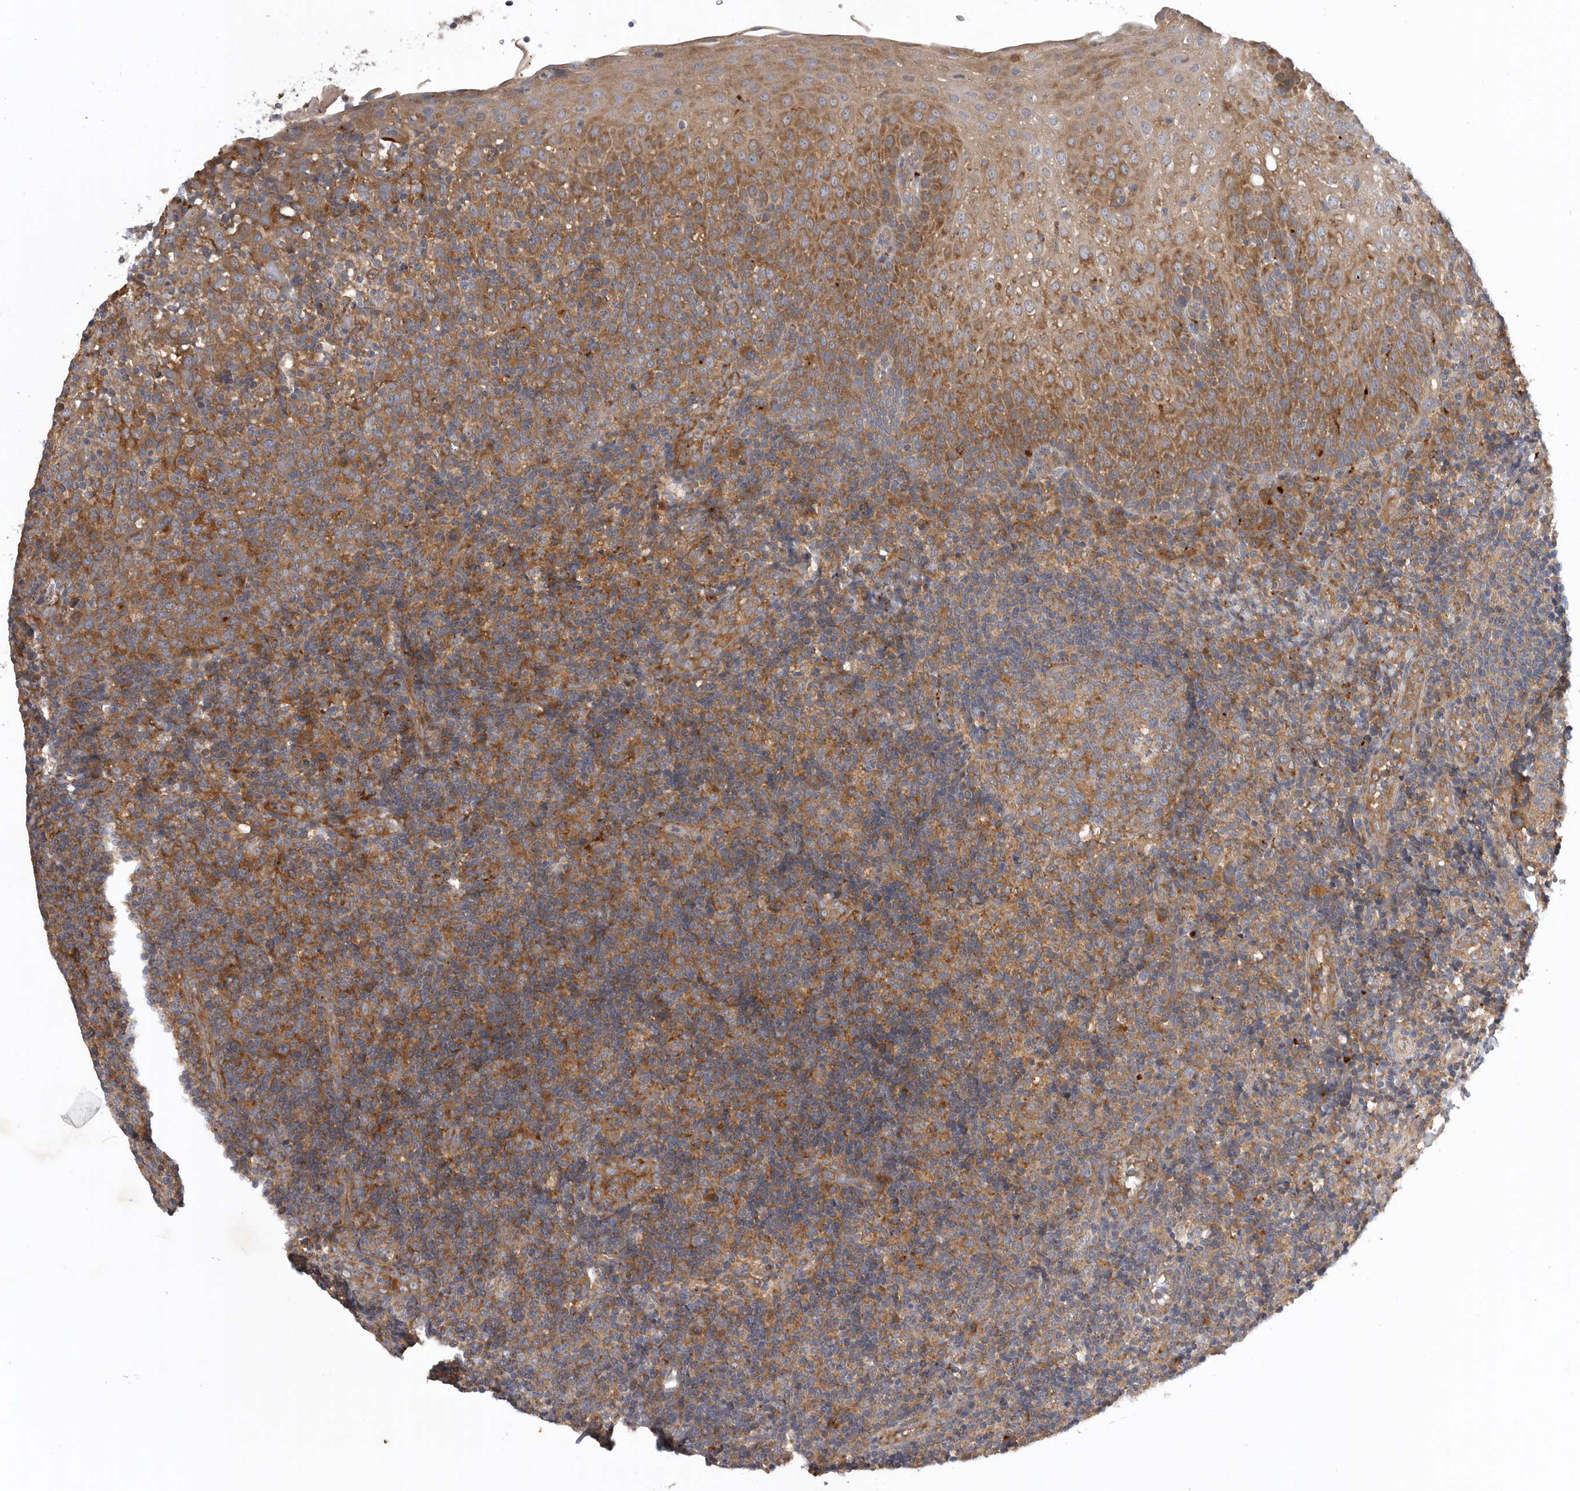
{"staining": {"intensity": "moderate", "quantity": ">75%", "location": "cytoplasmic/membranous"}, "tissue": "tonsil", "cell_type": "Germinal center cells", "image_type": "normal", "snomed": [{"axis": "morphology", "description": "Normal tissue, NOS"}, {"axis": "topography", "description": "Tonsil"}], "caption": "DAB (3,3'-diaminobenzidine) immunohistochemical staining of benign human tonsil exhibits moderate cytoplasmic/membranous protein expression in about >75% of germinal center cells. Nuclei are stained in blue.", "gene": "C1orf109", "patient": {"sex": "female", "age": 19}}